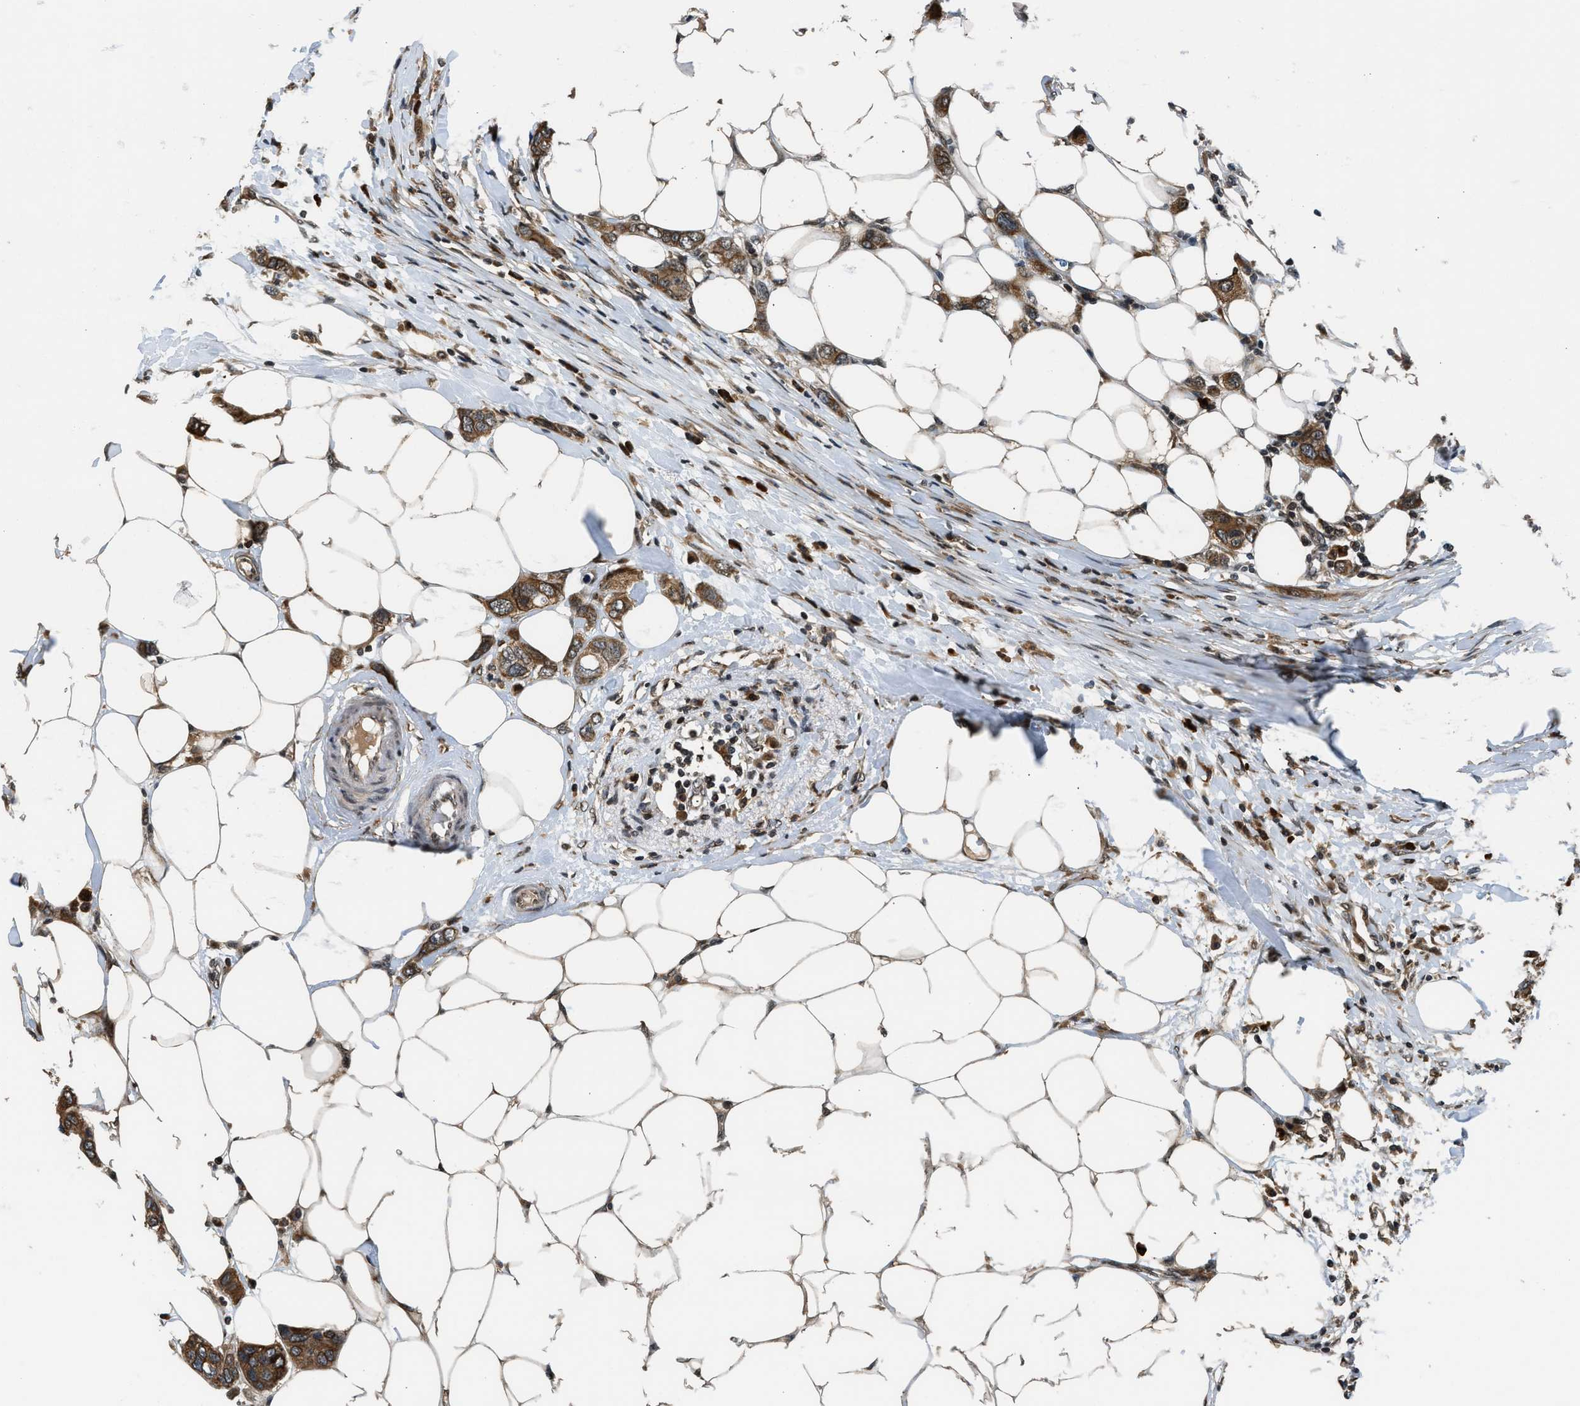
{"staining": {"intensity": "moderate", "quantity": ">75%", "location": "cytoplasmic/membranous"}, "tissue": "breast cancer", "cell_type": "Tumor cells", "image_type": "cancer", "snomed": [{"axis": "morphology", "description": "Duct carcinoma"}, {"axis": "topography", "description": "Breast"}], "caption": "Immunohistochemical staining of breast intraductal carcinoma demonstrates moderate cytoplasmic/membranous protein staining in approximately >75% of tumor cells.", "gene": "RETREG3", "patient": {"sex": "female", "age": 50}}